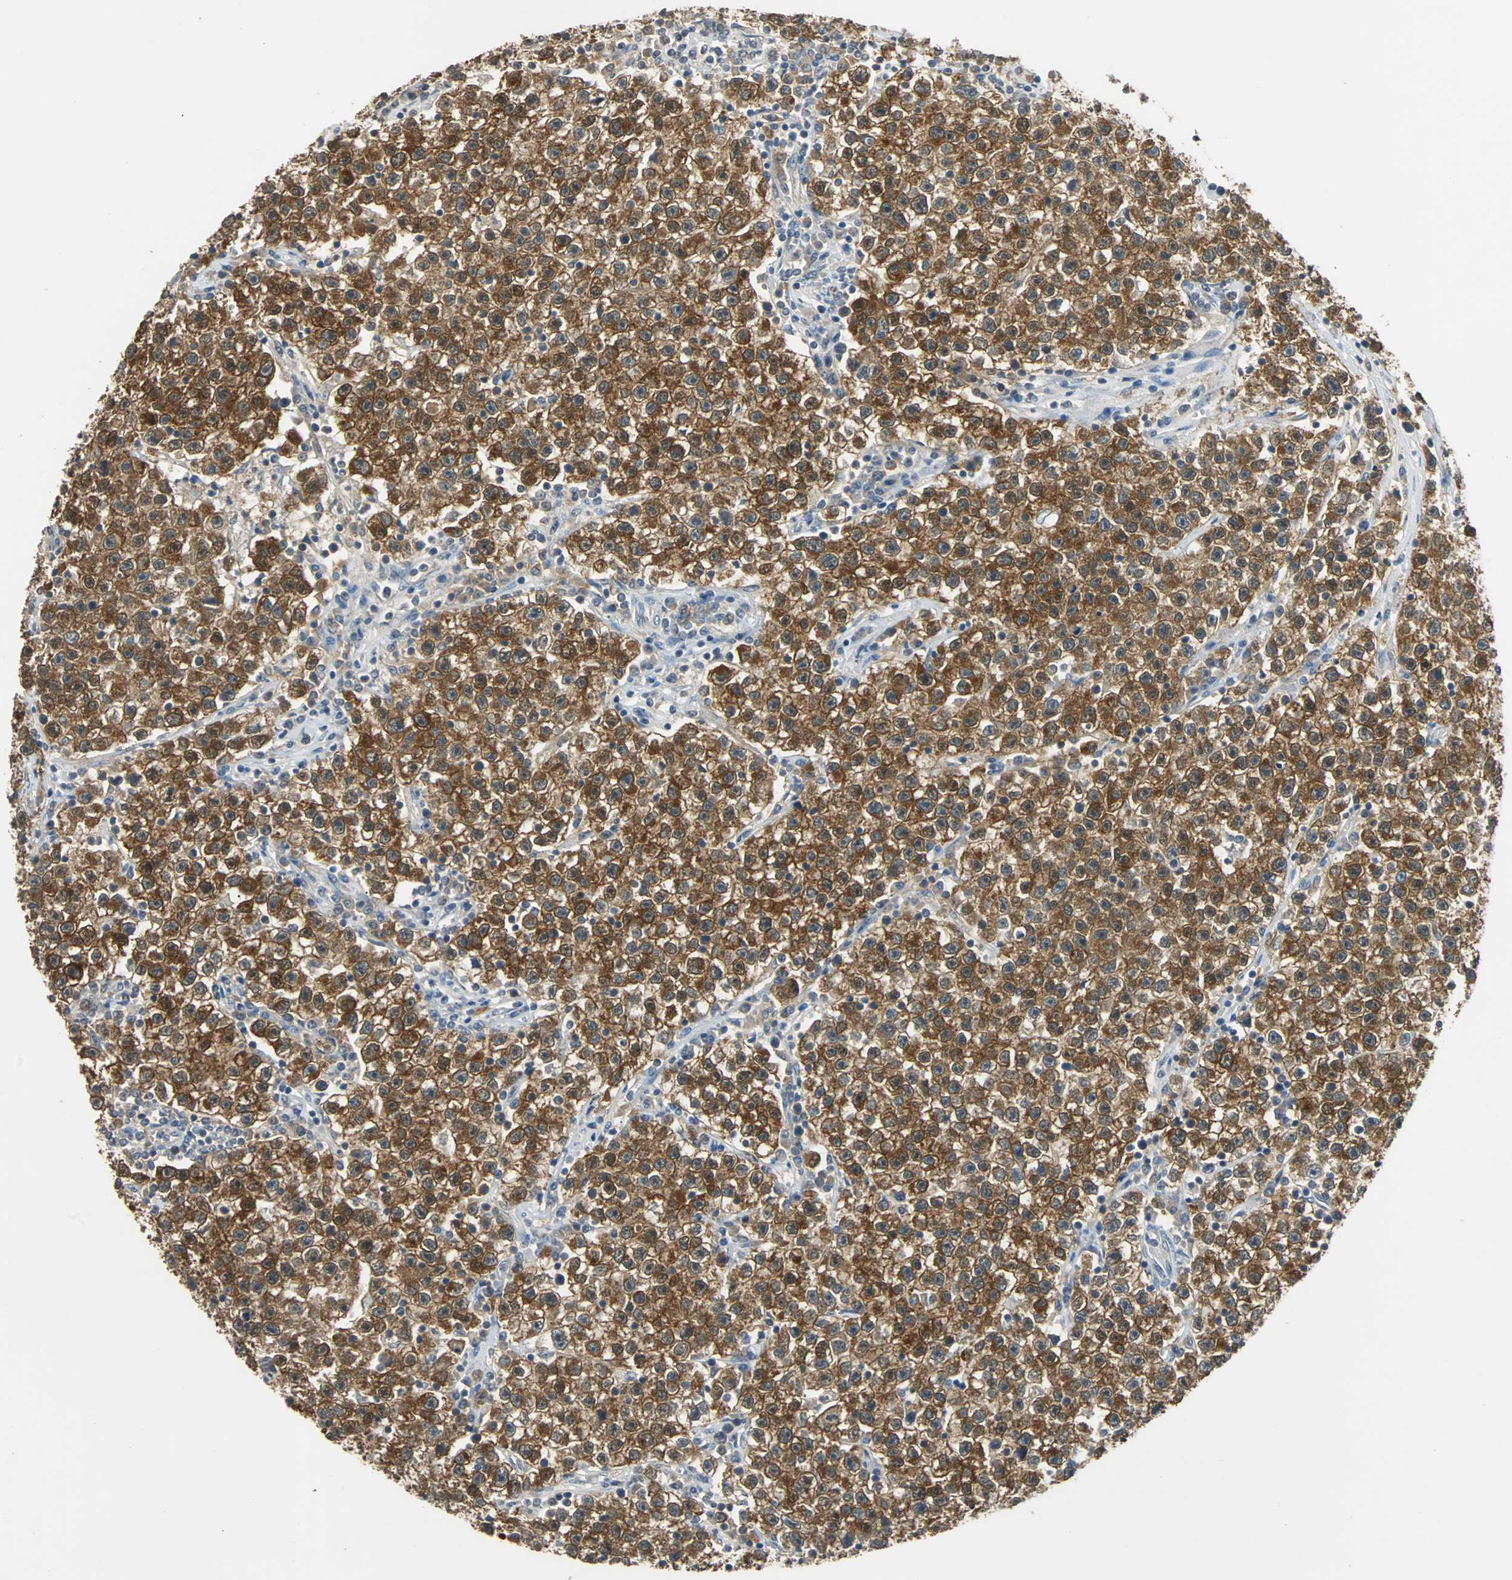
{"staining": {"intensity": "strong", "quantity": ">75%", "location": "cytoplasmic/membranous"}, "tissue": "testis cancer", "cell_type": "Tumor cells", "image_type": "cancer", "snomed": [{"axis": "morphology", "description": "Seminoma, NOS"}, {"axis": "topography", "description": "Testis"}], "caption": "Immunohistochemistry (DAB) staining of human testis cancer (seminoma) displays strong cytoplasmic/membranous protein positivity in approximately >75% of tumor cells.", "gene": "ABHD2", "patient": {"sex": "male", "age": 22}}